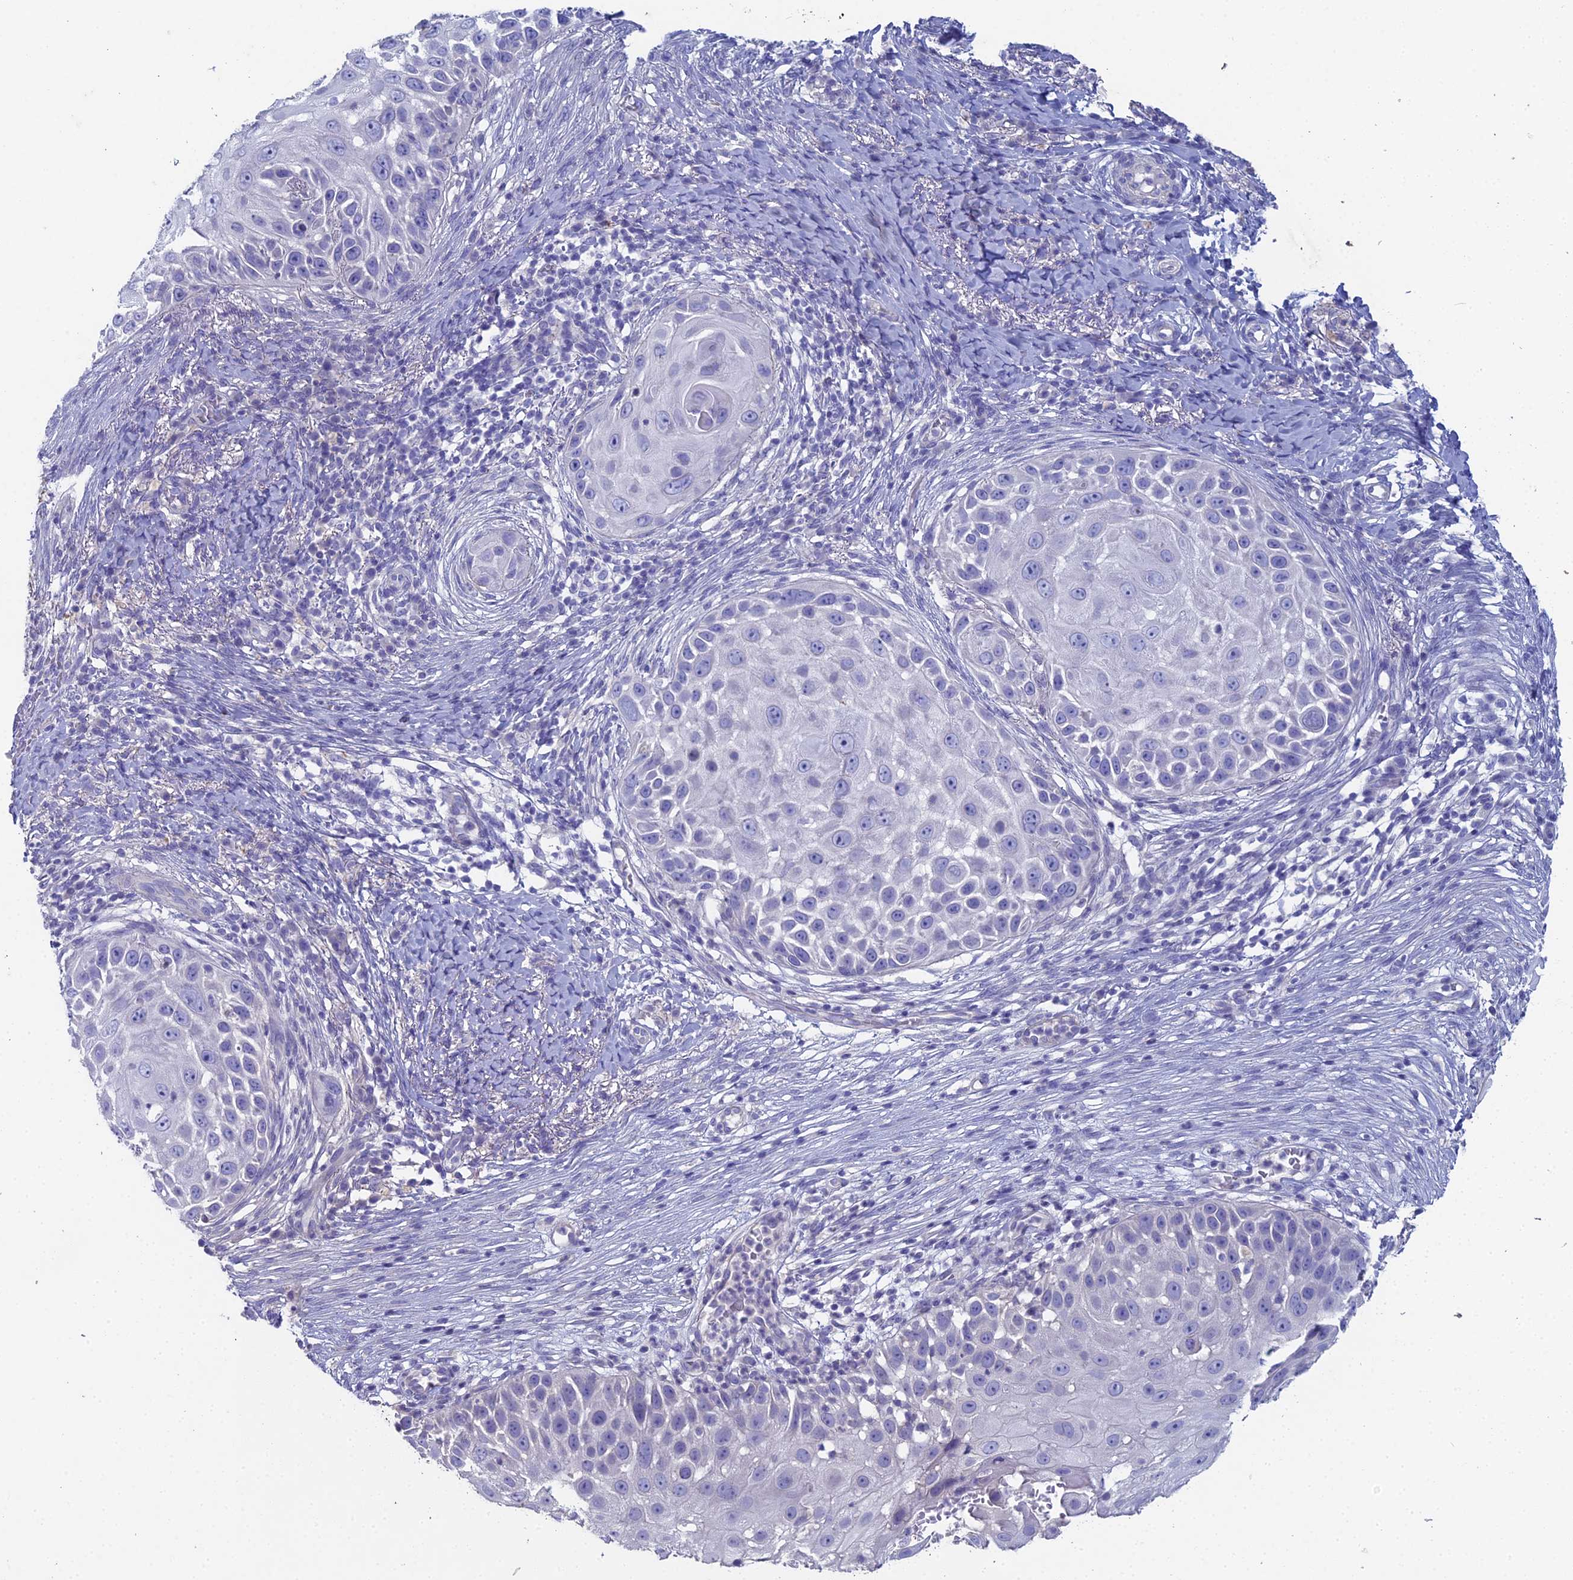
{"staining": {"intensity": "negative", "quantity": "none", "location": "none"}, "tissue": "skin cancer", "cell_type": "Tumor cells", "image_type": "cancer", "snomed": [{"axis": "morphology", "description": "Squamous cell carcinoma, NOS"}, {"axis": "topography", "description": "Skin"}], "caption": "Tumor cells are negative for protein expression in human skin cancer (squamous cell carcinoma).", "gene": "NCAM1", "patient": {"sex": "female", "age": 44}}